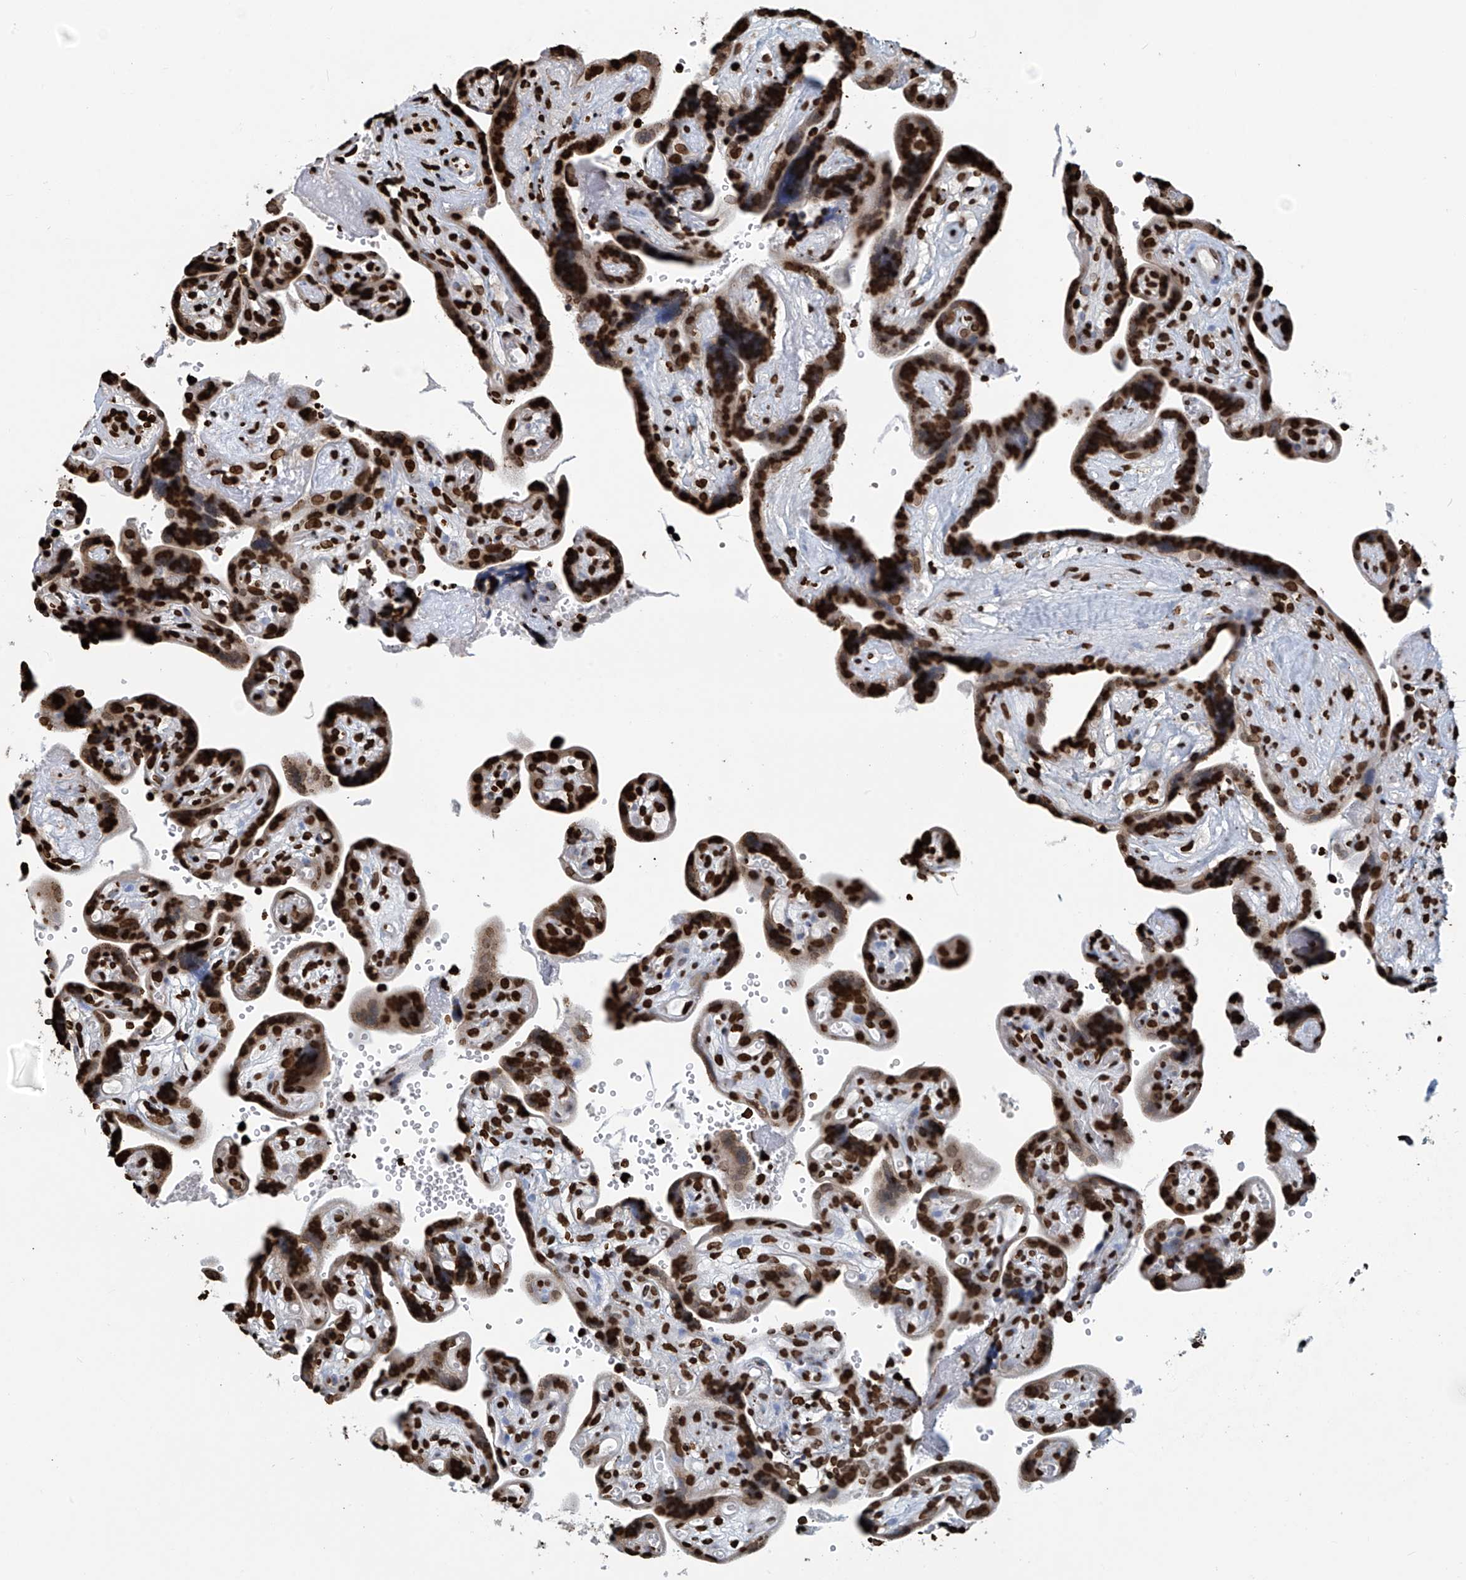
{"staining": {"intensity": "strong", "quantity": ">75%", "location": "nuclear"}, "tissue": "placenta", "cell_type": "Decidual cells", "image_type": "normal", "snomed": [{"axis": "morphology", "description": "Normal tissue, NOS"}, {"axis": "topography", "description": "Placenta"}], "caption": "A high-resolution micrograph shows IHC staining of normal placenta, which demonstrates strong nuclear positivity in approximately >75% of decidual cells. (brown staining indicates protein expression, while blue staining denotes nuclei).", "gene": "DPPA2", "patient": {"sex": "female", "age": 30}}